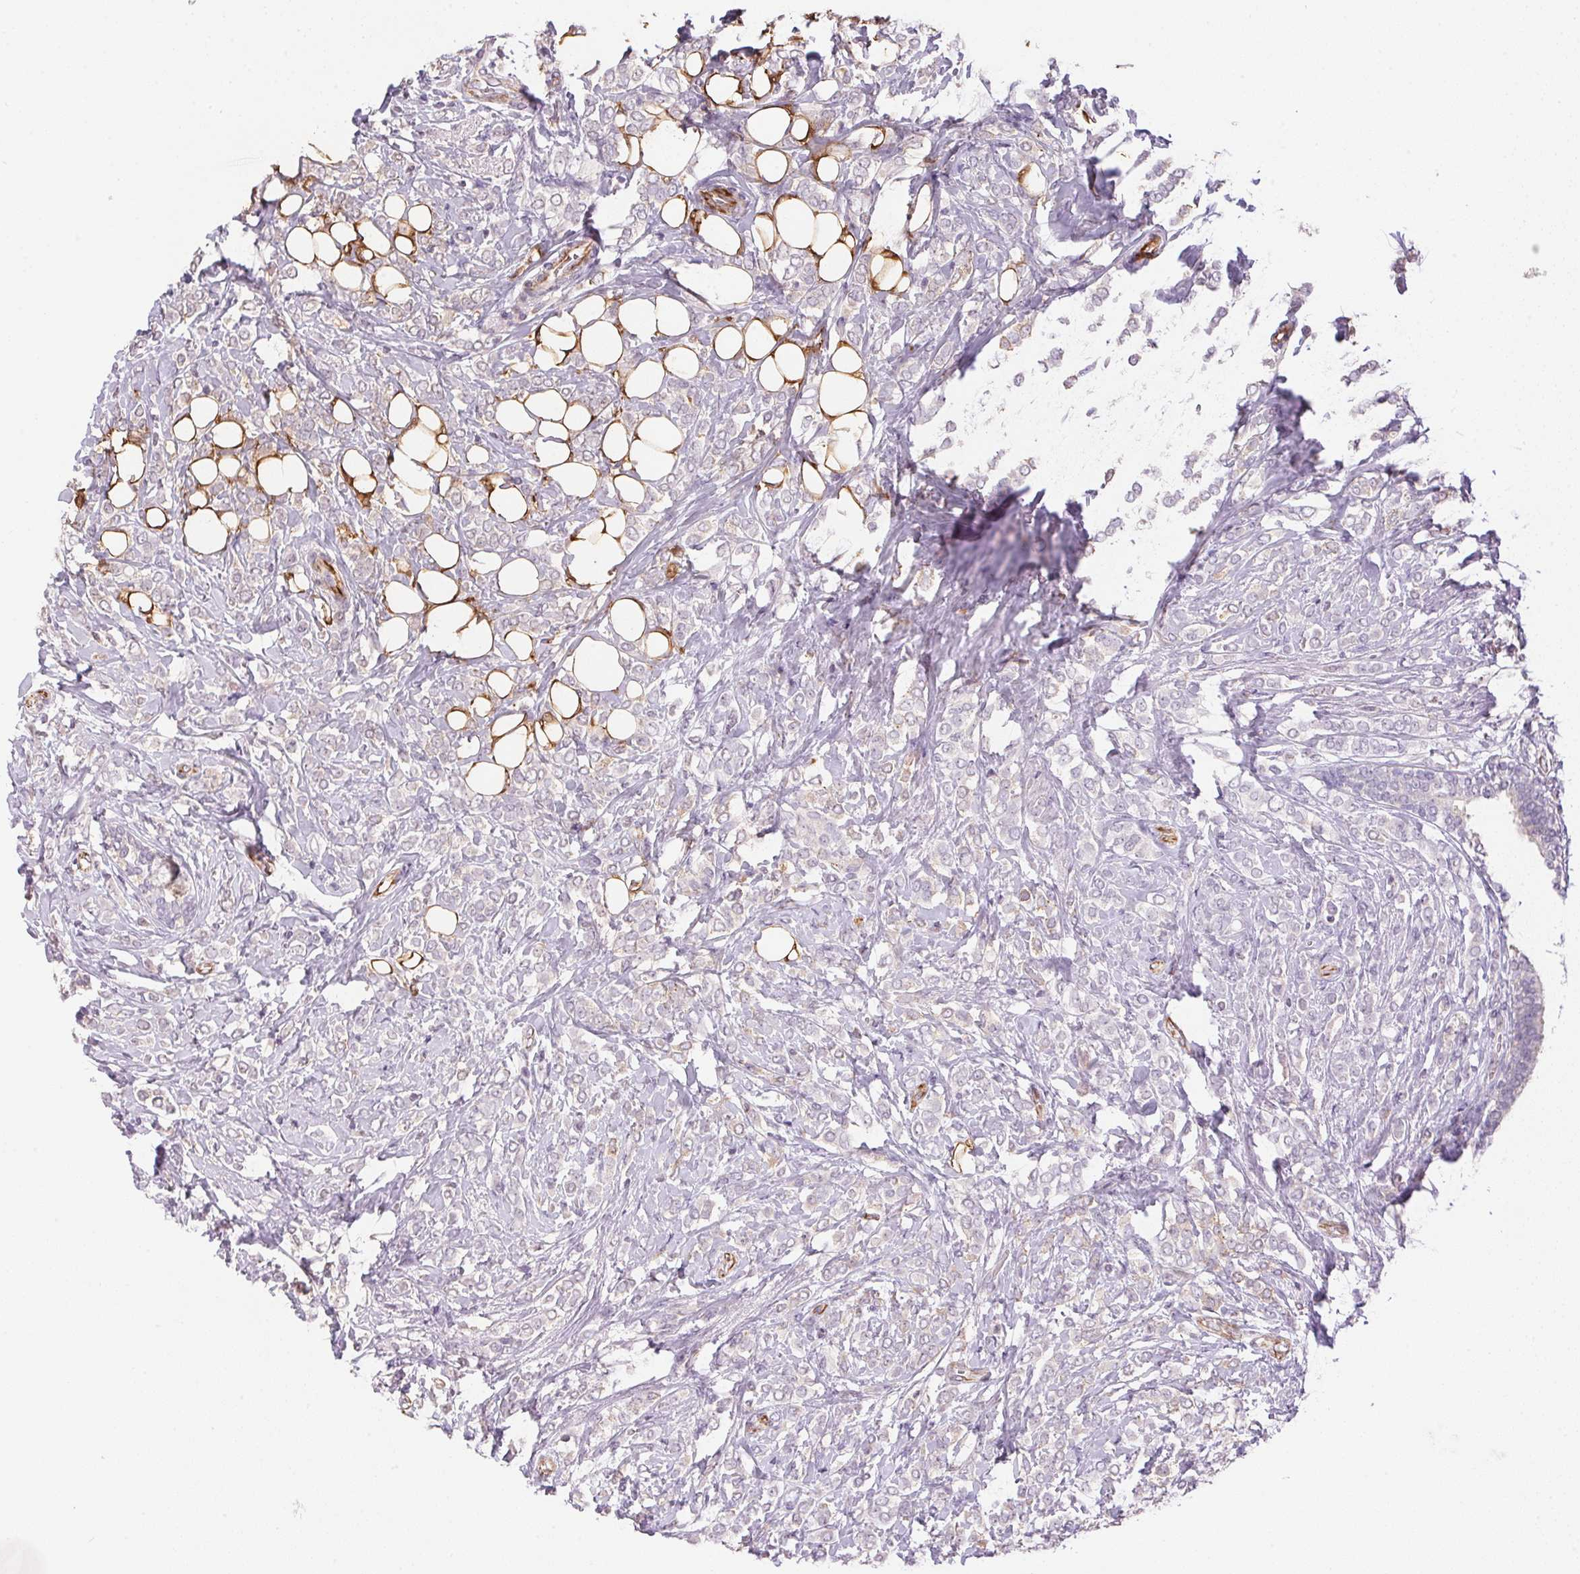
{"staining": {"intensity": "negative", "quantity": "none", "location": "none"}, "tissue": "breast cancer", "cell_type": "Tumor cells", "image_type": "cancer", "snomed": [{"axis": "morphology", "description": "Lobular carcinoma"}, {"axis": "topography", "description": "Breast"}], "caption": "Immunohistochemistry (IHC) of human breast cancer (lobular carcinoma) reveals no staining in tumor cells.", "gene": "GYG2", "patient": {"sex": "female", "age": 49}}